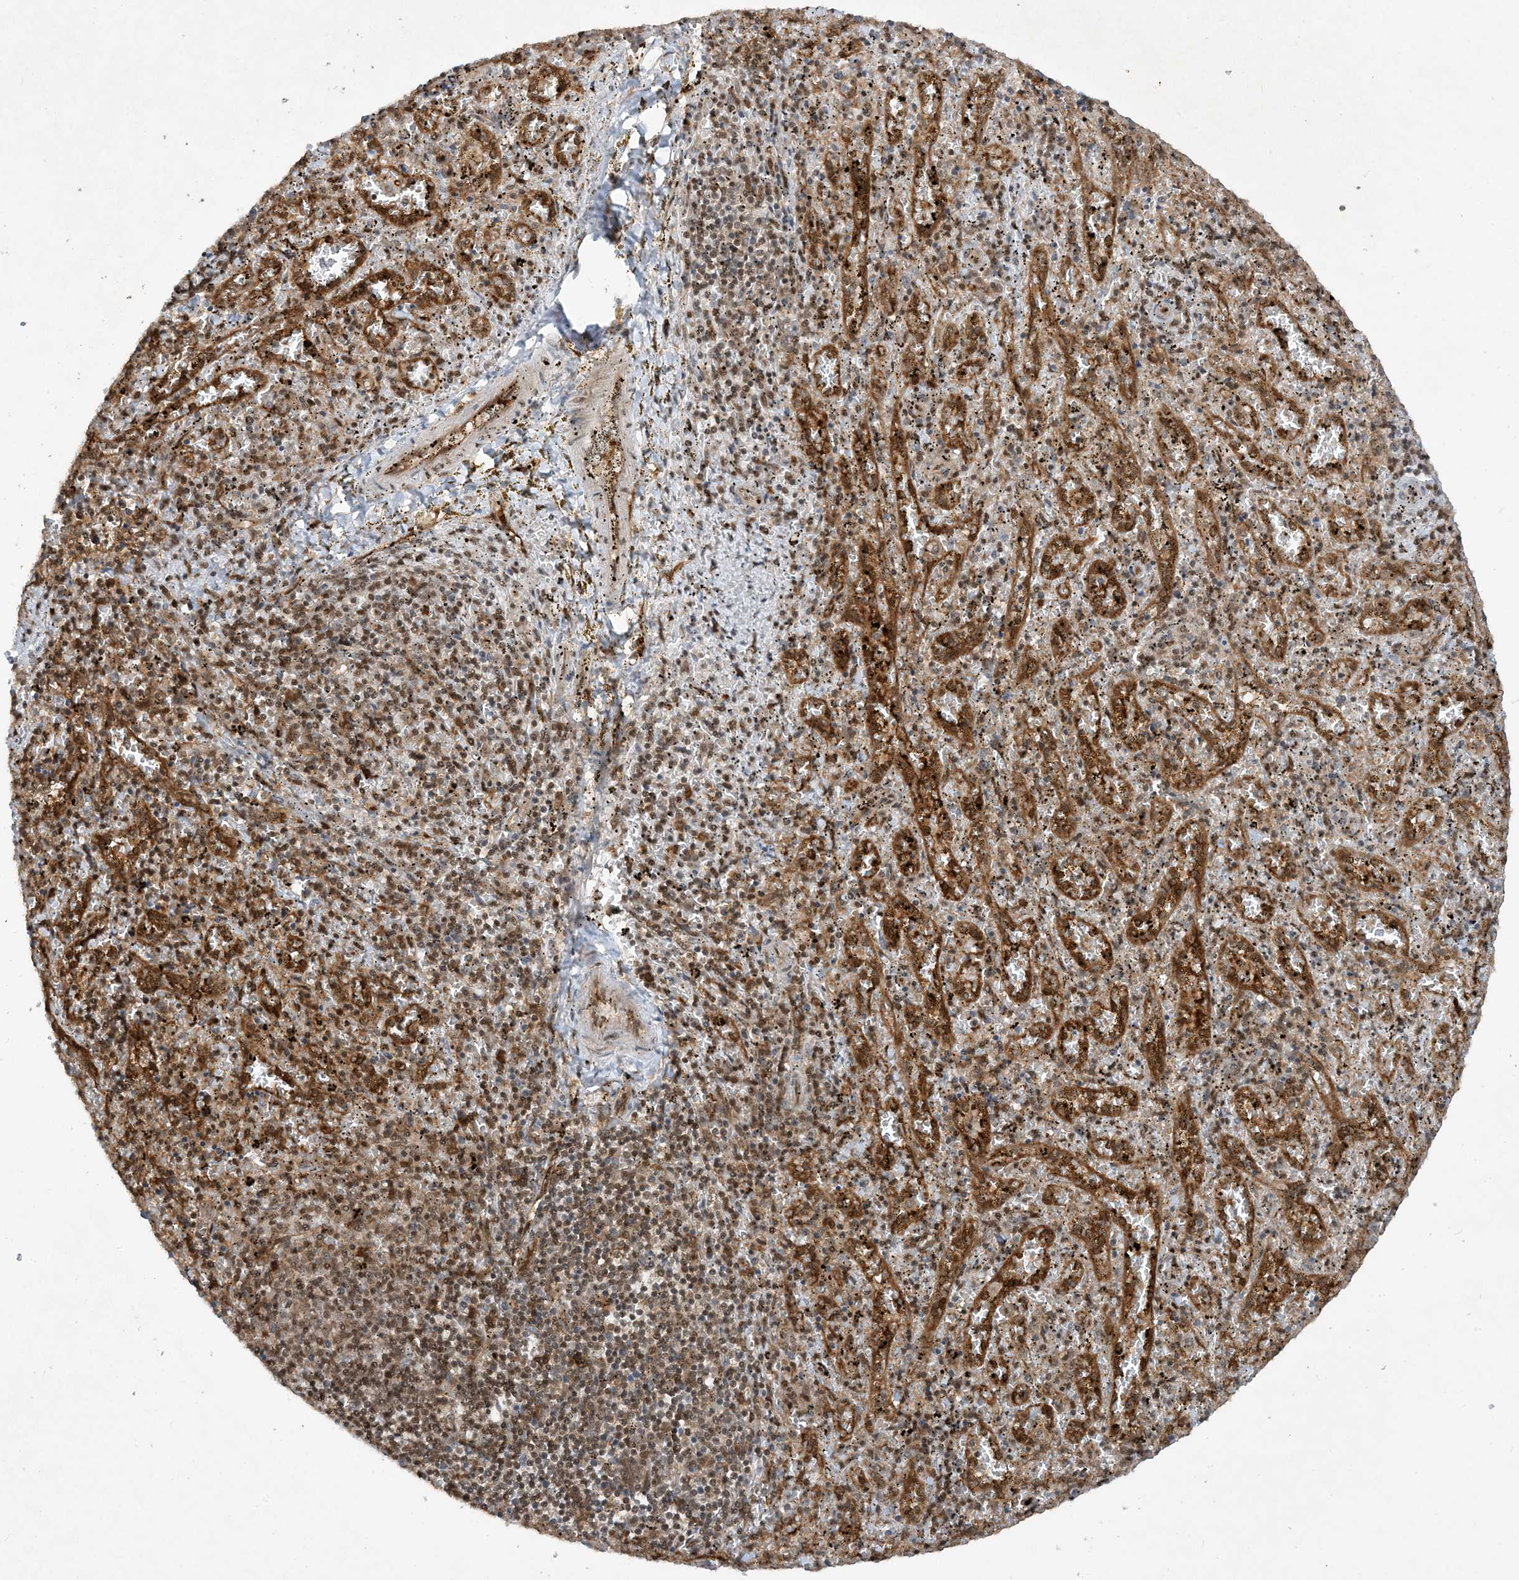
{"staining": {"intensity": "strong", "quantity": "25%-75%", "location": "cytoplasmic/membranous,nuclear"}, "tissue": "spleen", "cell_type": "Cells in red pulp", "image_type": "normal", "snomed": [{"axis": "morphology", "description": "Normal tissue, NOS"}, {"axis": "topography", "description": "Spleen"}], "caption": "A histopathology image of spleen stained for a protein shows strong cytoplasmic/membranous,nuclear brown staining in cells in red pulp.", "gene": "CERT1", "patient": {"sex": "male", "age": 11}}